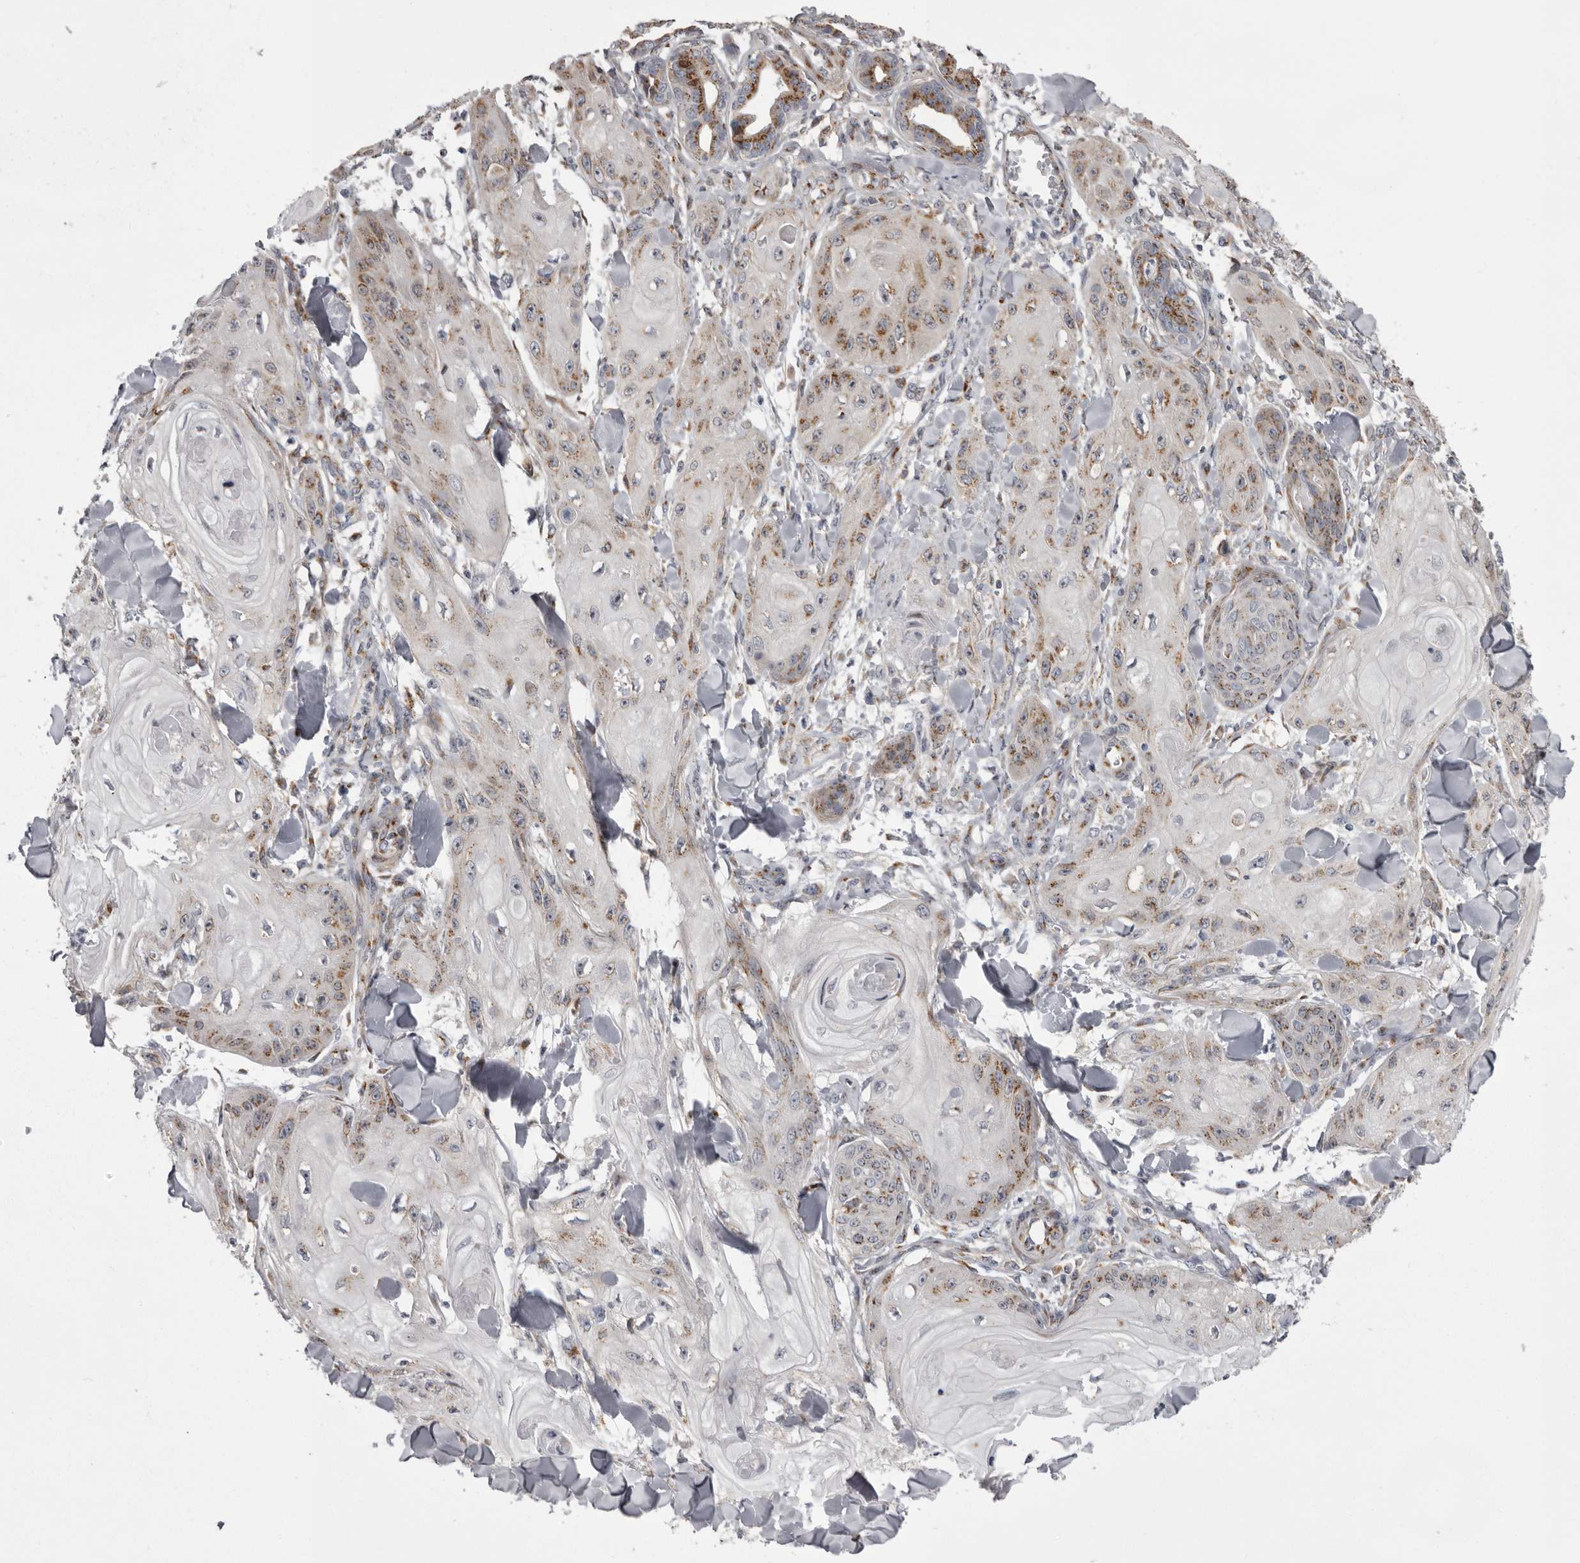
{"staining": {"intensity": "moderate", "quantity": "25%-75%", "location": "cytoplasmic/membranous"}, "tissue": "skin cancer", "cell_type": "Tumor cells", "image_type": "cancer", "snomed": [{"axis": "morphology", "description": "Squamous cell carcinoma, NOS"}, {"axis": "topography", "description": "Skin"}], "caption": "Squamous cell carcinoma (skin) was stained to show a protein in brown. There is medium levels of moderate cytoplasmic/membranous positivity in approximately 25%-75% of tumor cells.", "gene": "WDR47", "patient": {"sex": "male", "age": 74}}